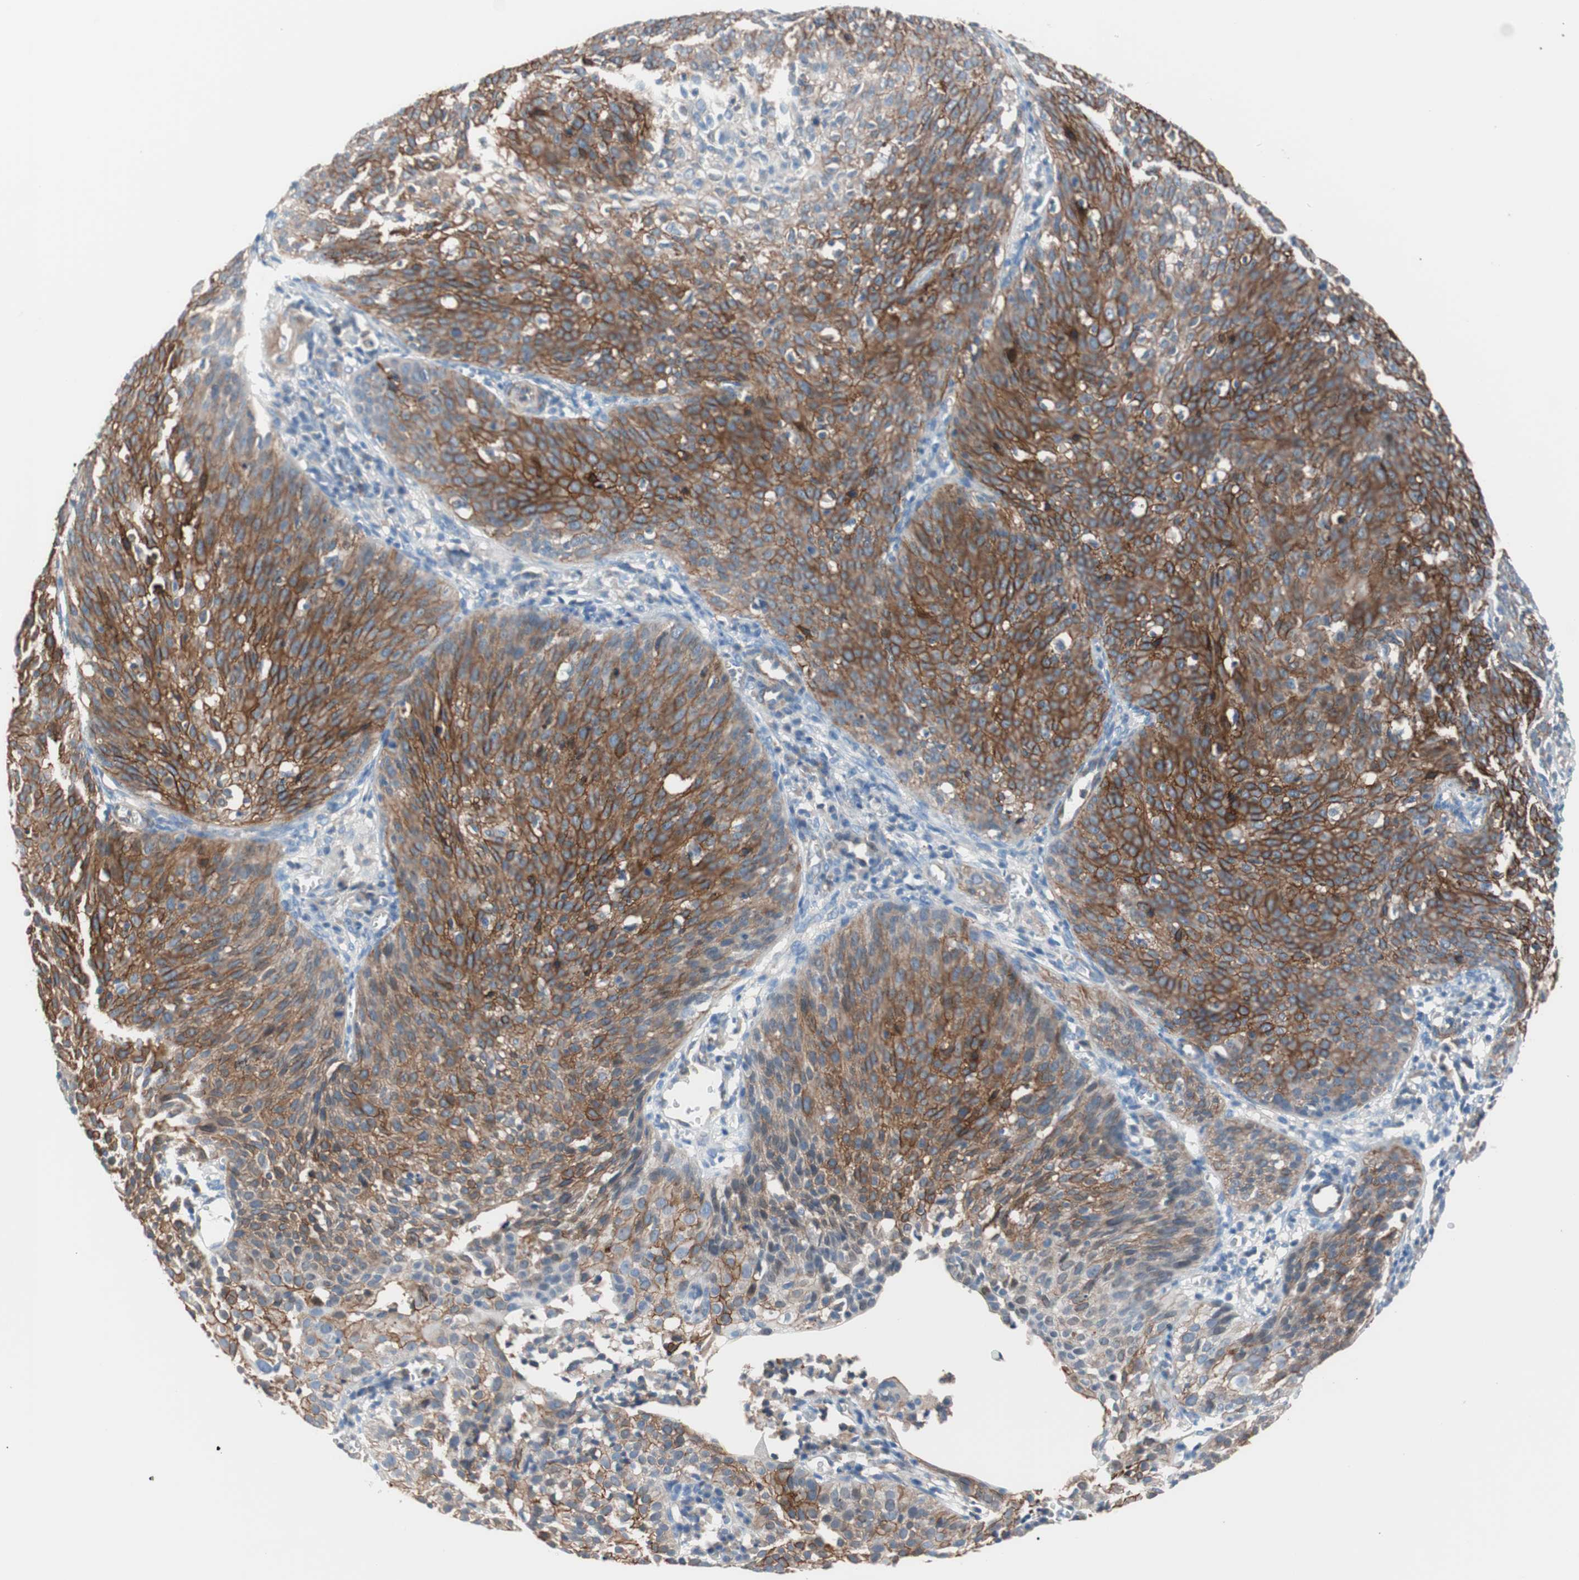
{"staining": {"intensity": "strong", "quantity": ">75%", "location": "cytoplasmic/membranous"}, "tissue": "cervical cancer", "cell_type": "Tumor cells", "image_type": "cancer", "snomed": [{"axis": "morphology", "description": "Squamous cell carcinoma, NOS"}, {"axis": "topography", "description": "Cervix"}], "caption": "Immunohistochemical staining of cervical cancer shows high levels of strong cytoplasmic/membranous positivity in approximately >75% of tumor cells. The staining was performed using DAB (3,3'-diaminobenzidine) to visualize the protein expression in brown, while the nuclei were stained in blue with hematoxylin (Magnification: 20x).", "gene": "GPR160", "patient": {"sex": "female", "age": 38}}